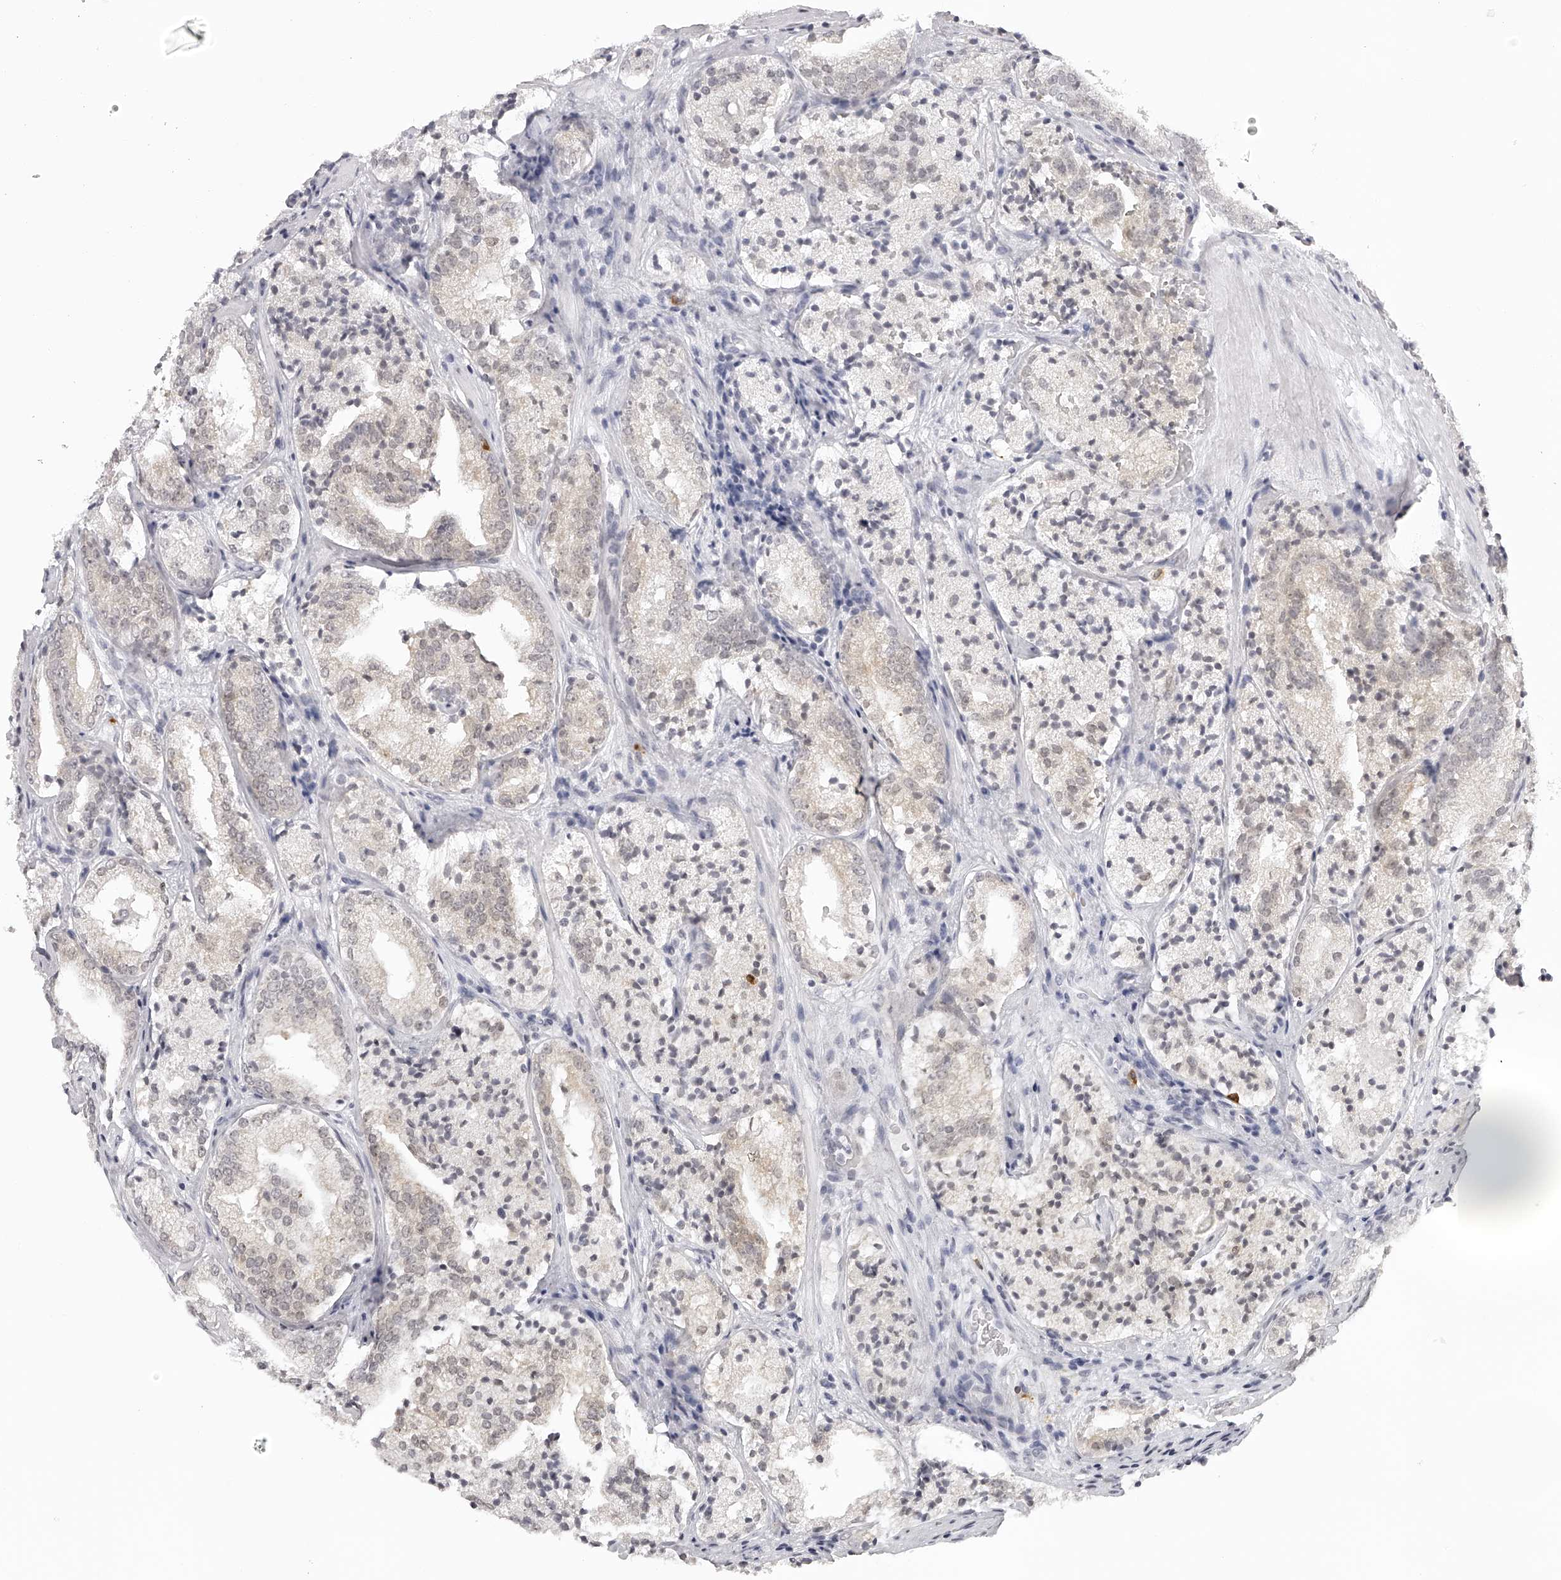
{"staining": {"intensity": "weak", "quantity": "25%-75%", "location": "cytoplasmic/membranous,nuclear"}, "tissue": "prostate cancer", "cell_type": "Tumor cells", "image_type": "cancer", "snomed": [{"axis": "morphology", "description": "Adenocarcinoma, High grade"}, {"axis": "topography", "description": "Prostate"}], "caption": "Human prostate adenocarcinoma (high-grade) stained with a protein marker reveals weak staining in tumor cells.", "gene": "SEC11C", "patient": {"sex": "male", "age": 57}}